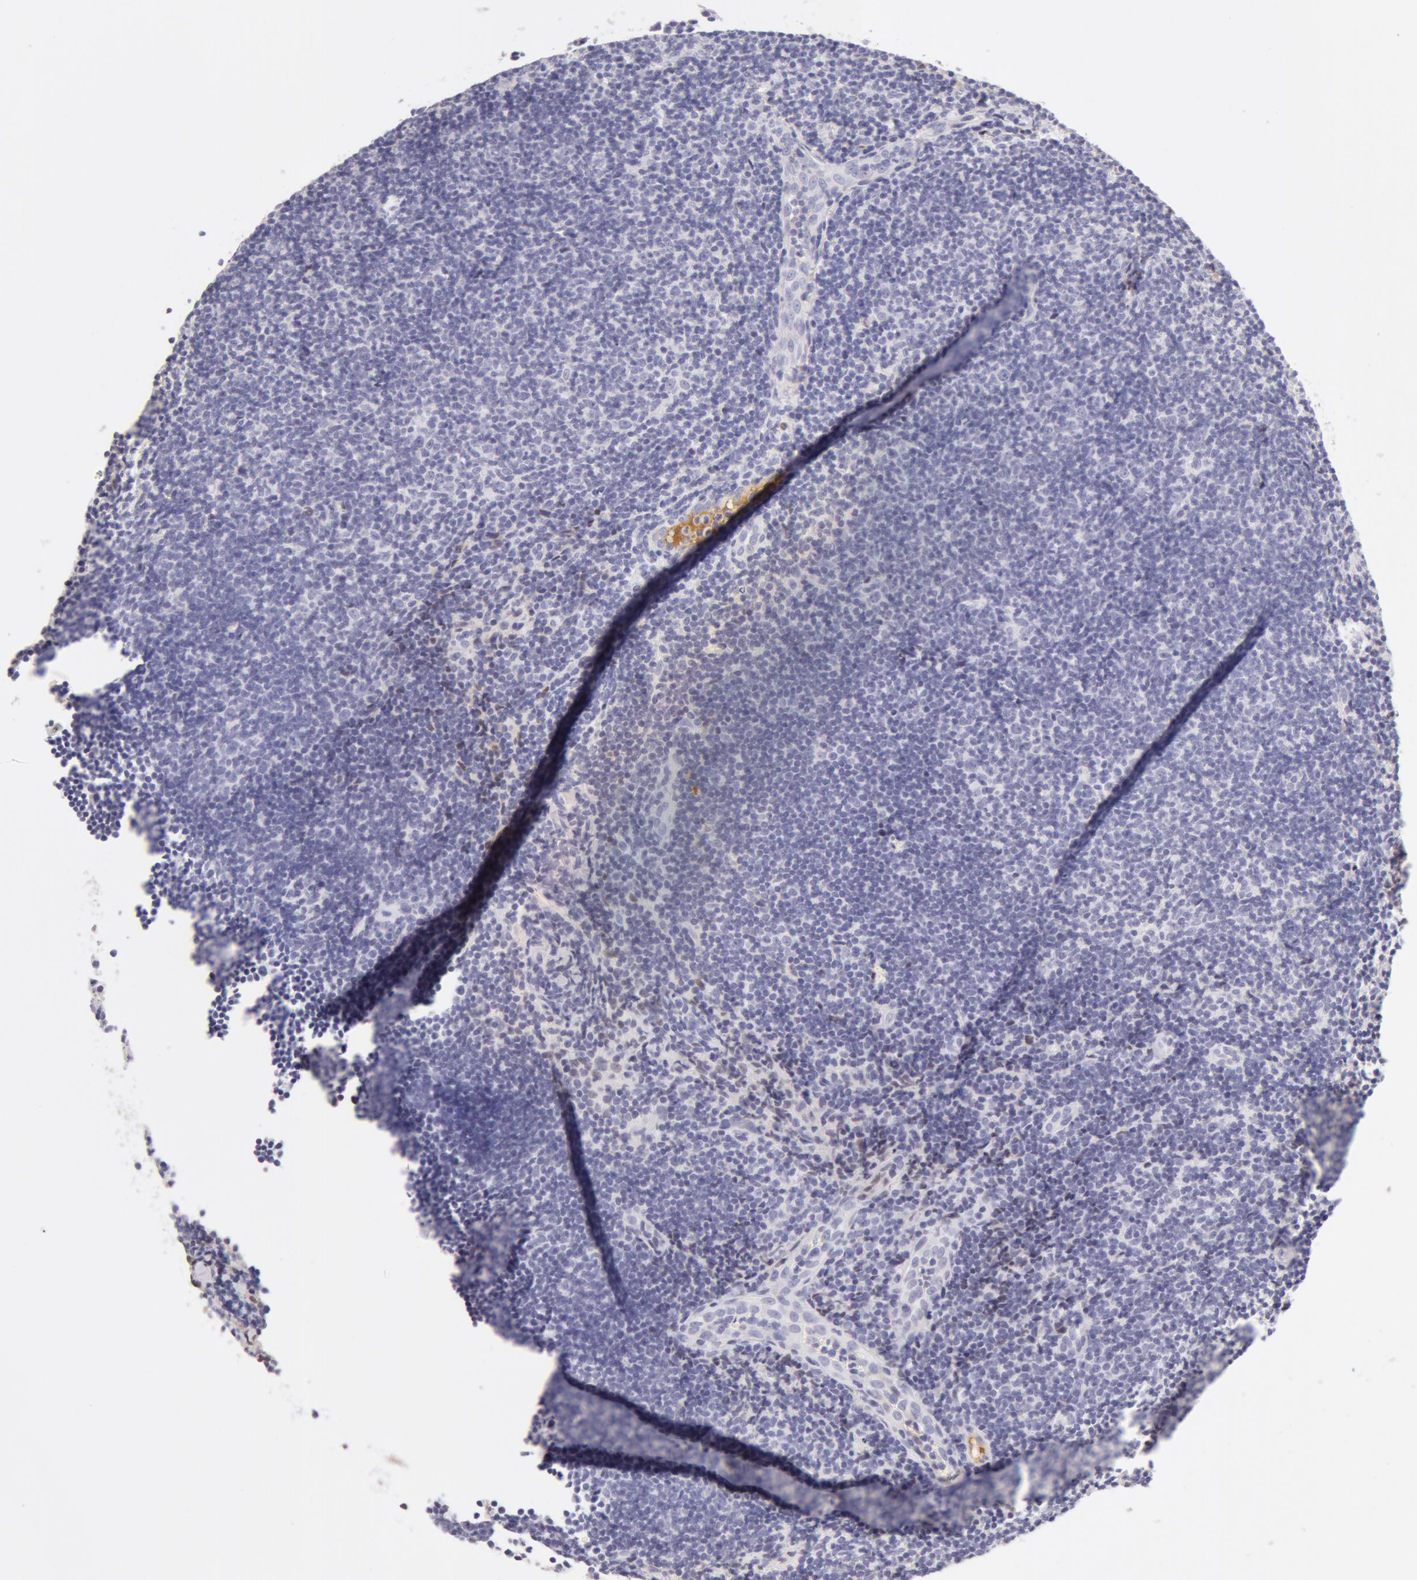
{"staining": {"intensity": "negative", "quantity": "none", "location": "none"}, "tissue": "lymphoma", "cell_type": "Tumor cells", "image_type": "cancer", "snomed": [{"axis": "morphology", "description": "Malignant lymphoma, non-Hodgkin's type, Low grade"}, {"axis": "topography", "description": "Lymph node"}], "caption": "The immunohistochemistry (IHC) photomicrograph has no significant staining in tumor cells of lymphoma tissue.", "gene": "AHSG", "patient": {"sex": "male", "age": 49}}